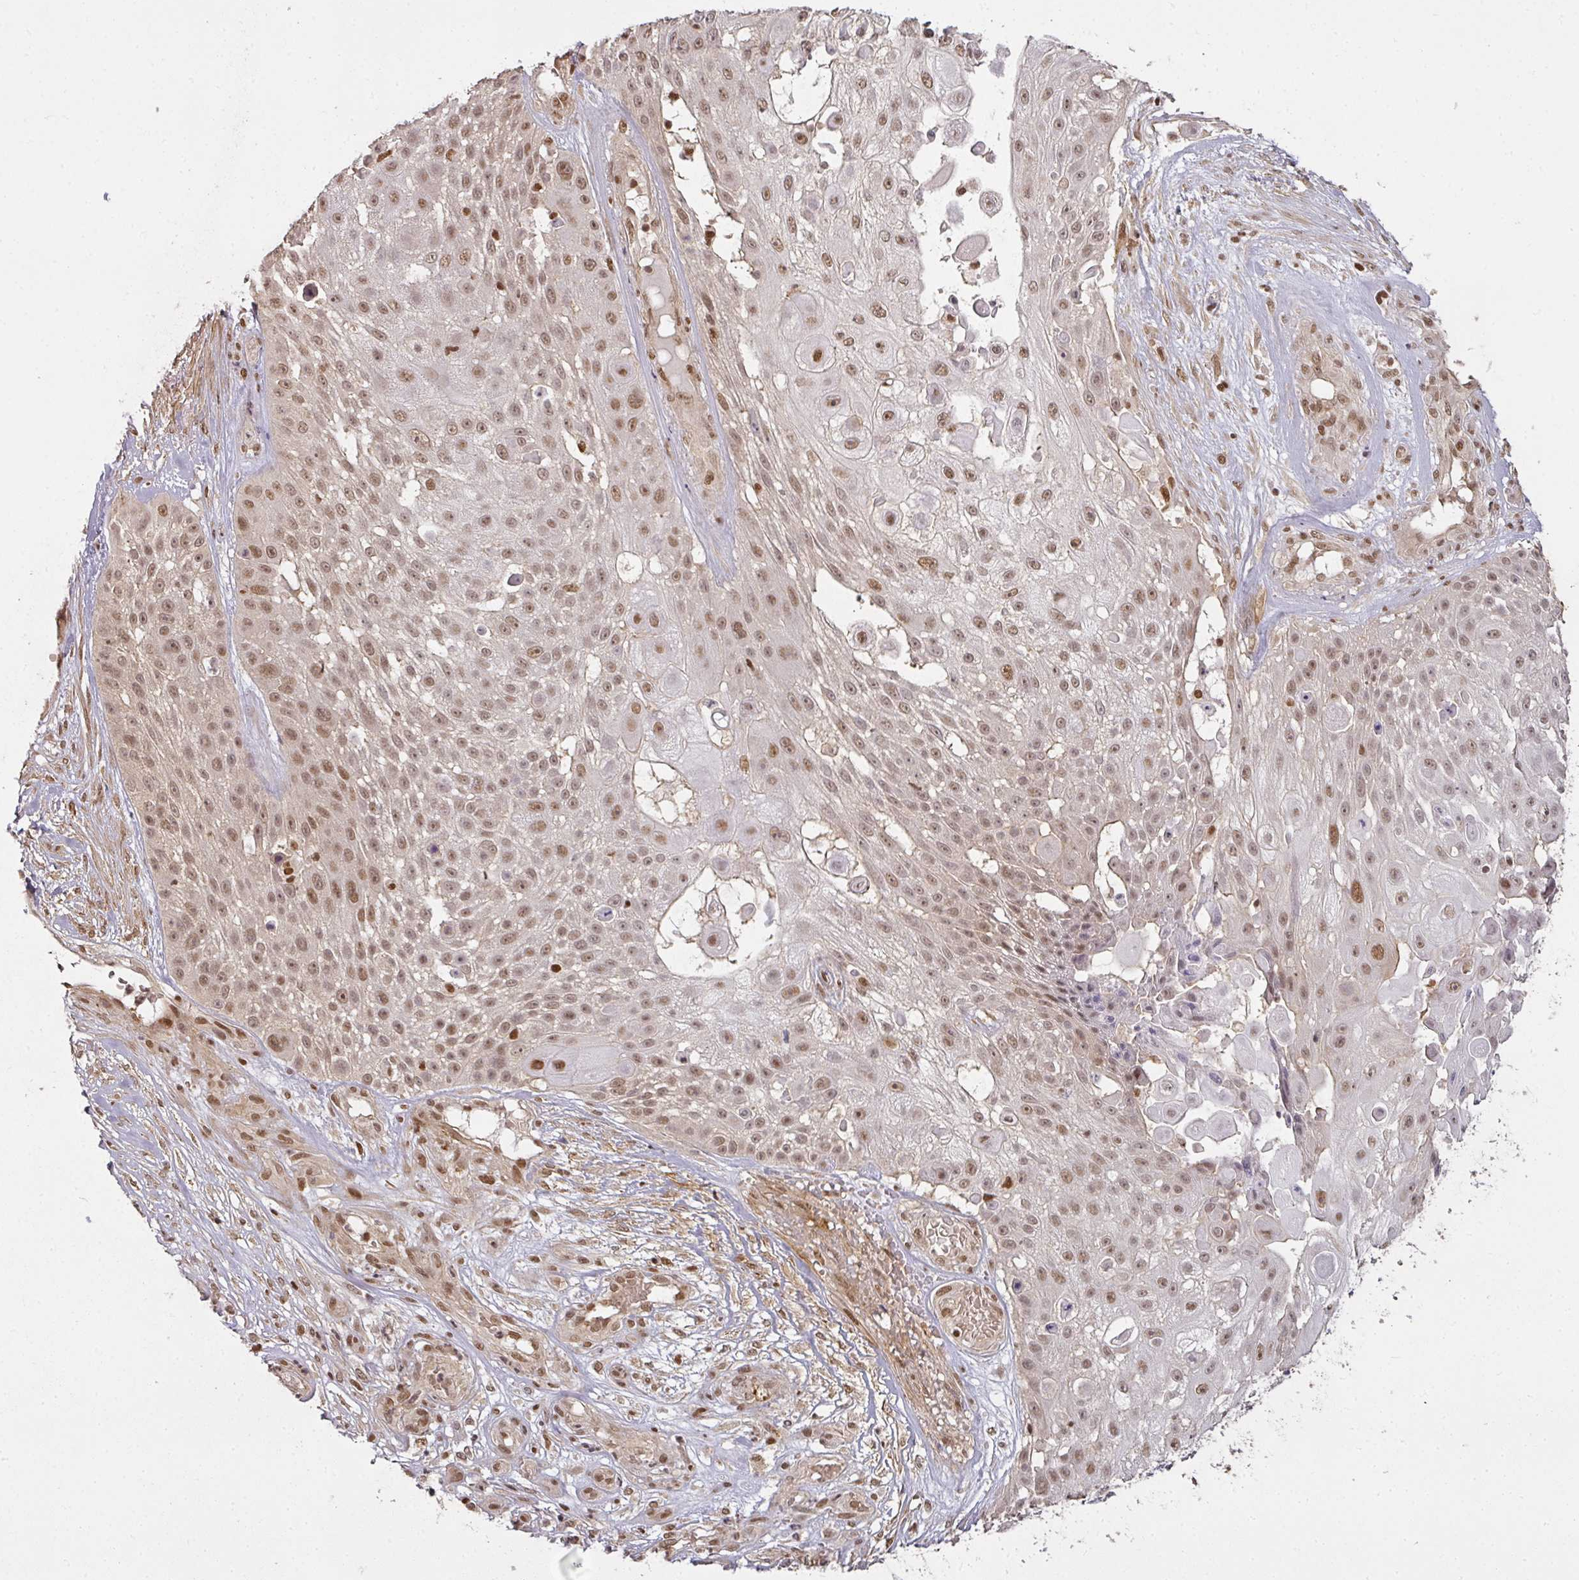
{"staining": {"intensity": "moderate", "quantity": ">75%", "location": "nuclear"}, "tissue": "skin cancer", "cell_type": "Tumor cells", "image_type": "cancer", "snomed": [{"axis": "morphology", "description": "Squamous cell carcinoma, NOS"}, {"axis": "topography", "description": "Skin"}], "caption": "Protein expression analysis of skin cancer shows moderate nuclear expression in approximately >75% of tumor cells.", "gene": "GPRIN2", "patient": {"sex": "female", "age": 86}}